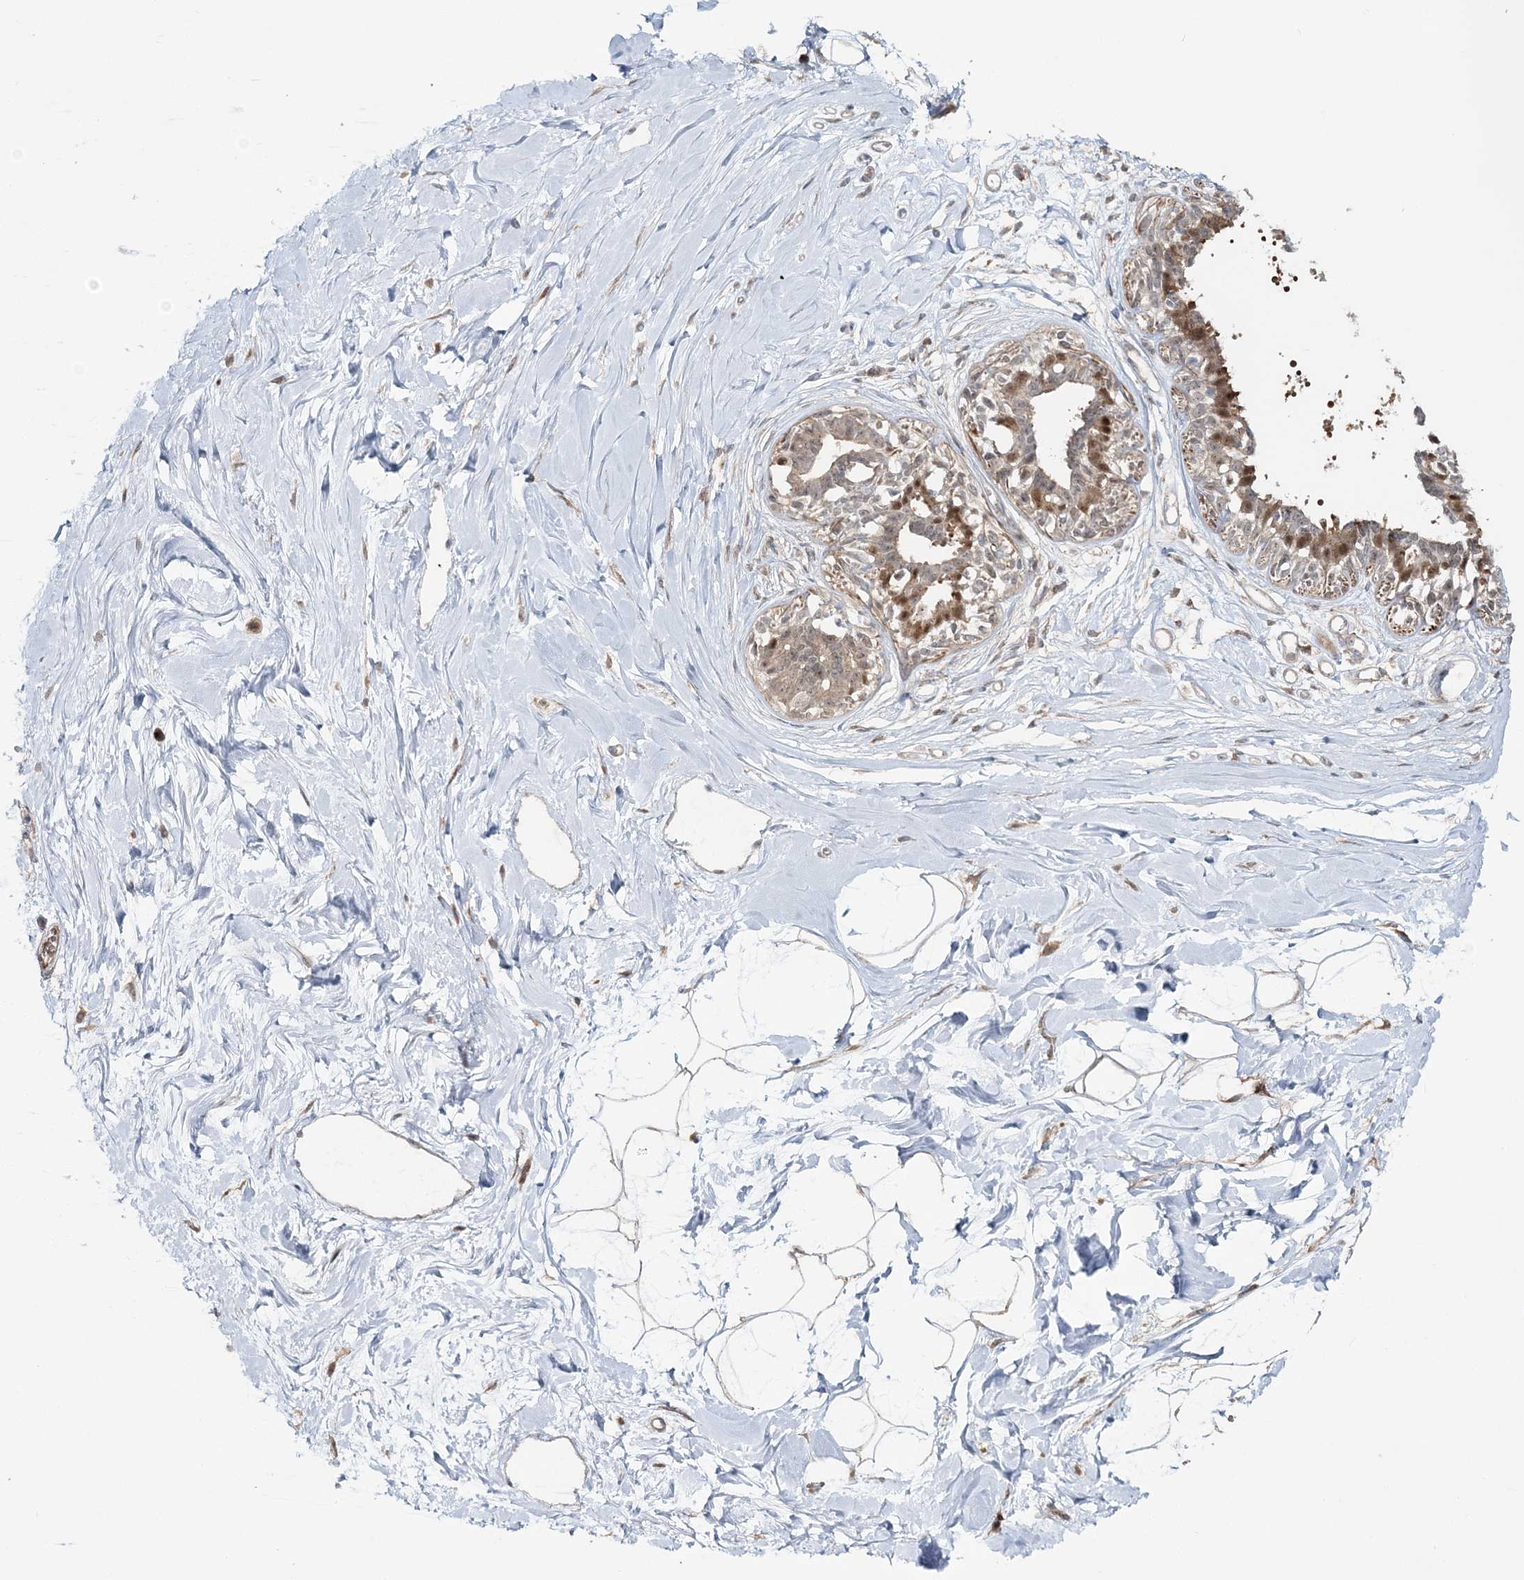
{"staining": {"intensity": "negative", "quantity": "none", "location": "none"}, "tissue": "breast", "cell_type": "Adipocytes", "image_type": "normal", "snomed": [{"axis": "morphology", "description": "Normal tissue, NOS"}, {"axis": "topography", "description": "Breast"}], "caption": "A photomicrograph of human breast is negative for staining in adipocytes. (DAB (3,3'-diaminobenzidine) immunohistochemistry visualized using brightfield microscopy, high magnification).", "gene": "MOCS2", "patient": {"sex": "female", "age": 45}}